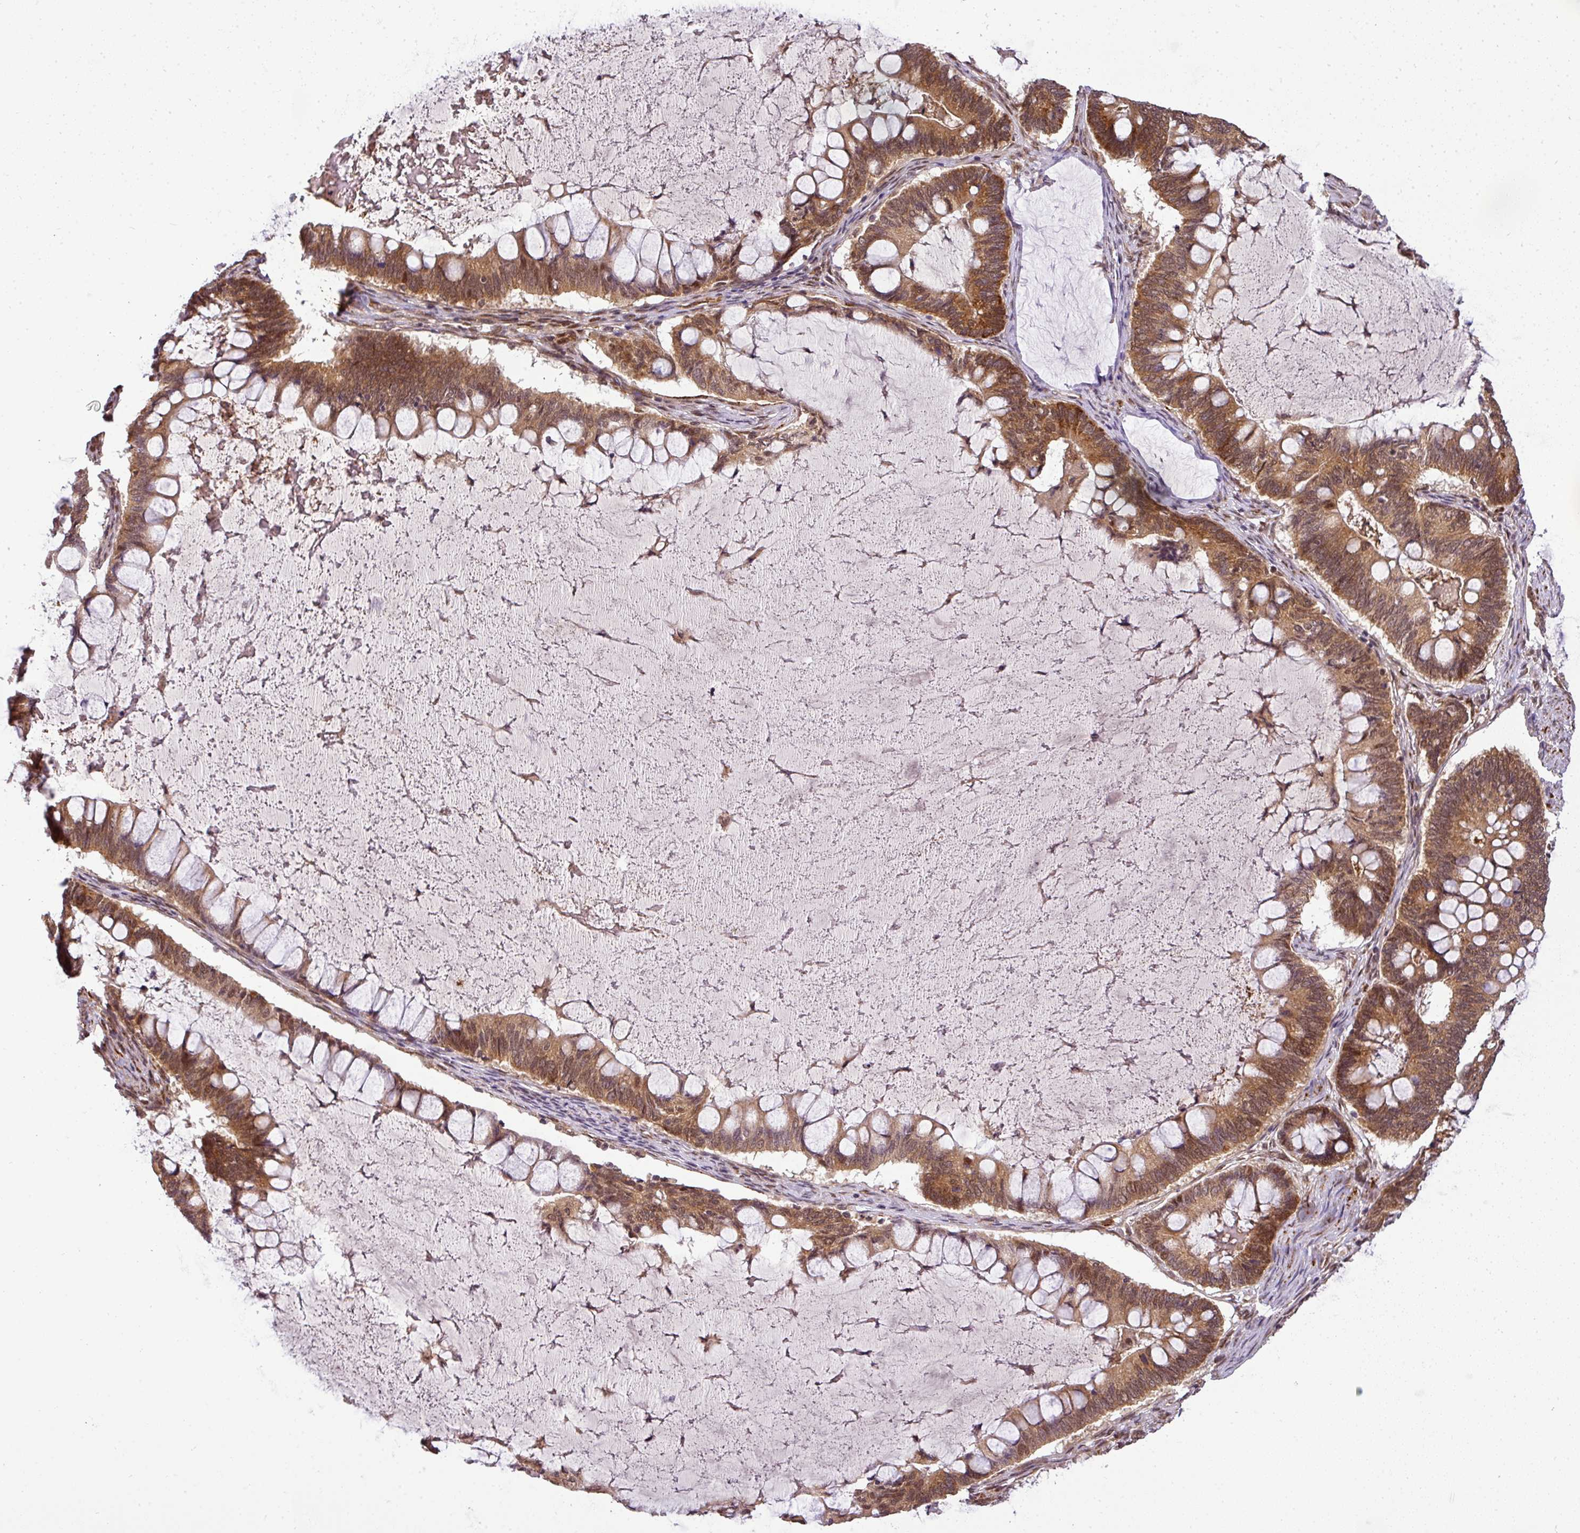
{"staining": {"intensity": "strong", "quantity": ">75%", "location": "cytoplasmic/membranous,nuclear"}, "tissue": "ovarian cancer", "cell_type": "Tumor cells", "image_type": "cancer", "snomed": [{"axis": "morphology", "description": "Cystadenocarcinoma, mucinous, NOS"}, {"axis": "topography", "description": "Ovary"}], "caption": "Human ovarian mucinous cystadenocarcinoma stained with a protein marker demonstrates strong staining in tumor cells.", "gene": "C1orf226", "patient": {"sex": "female", "age": 61}}